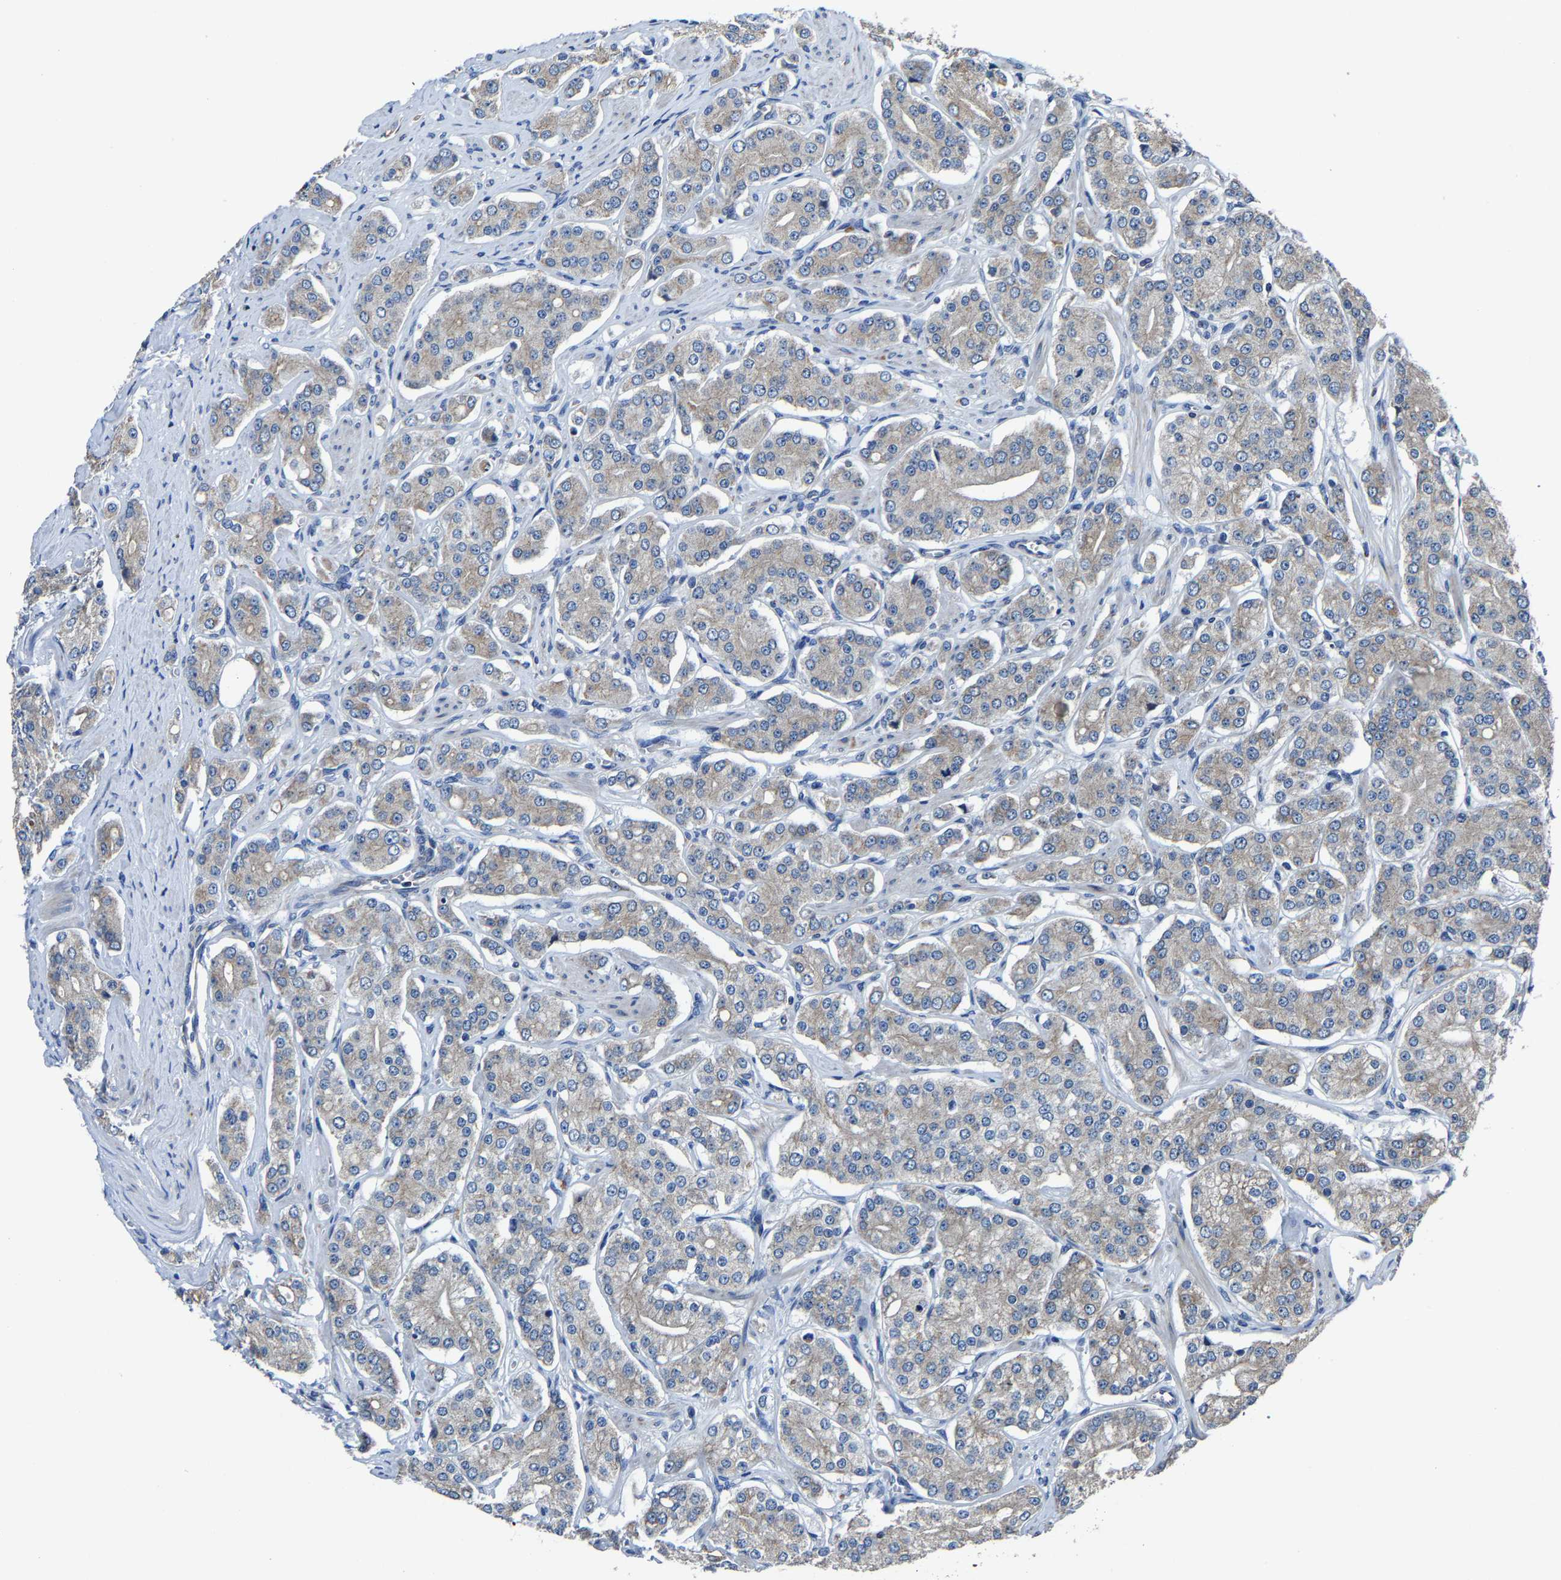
{"staining": {"intensity": "moderate", "quantity": ">75%", "location": "cytoplasmic/membranous"}, "tissue": "prostate cancer", "cell_type": "Tumor cells", "image_type": "cancer", "snomed": [{"axis": "morphology", "description": "Adenocarcinoma, Low grade"}, {"axis": "topography", "description": "Prostate"}], "caption": "High-magnification brightfield microscopy of adenocarcinoma (low-grade) (prostate) stained with DAB (brown) and counterstained with hematoxylin (blue). tumor cells exhibit moderate cytoplasmic/membranous expression is seen in approximately>75% of cells. (Brightfield microscopy of DAB IHC at high magnification).", "gene": "AGK", "patient": {"sex": "male", "age": 69}}